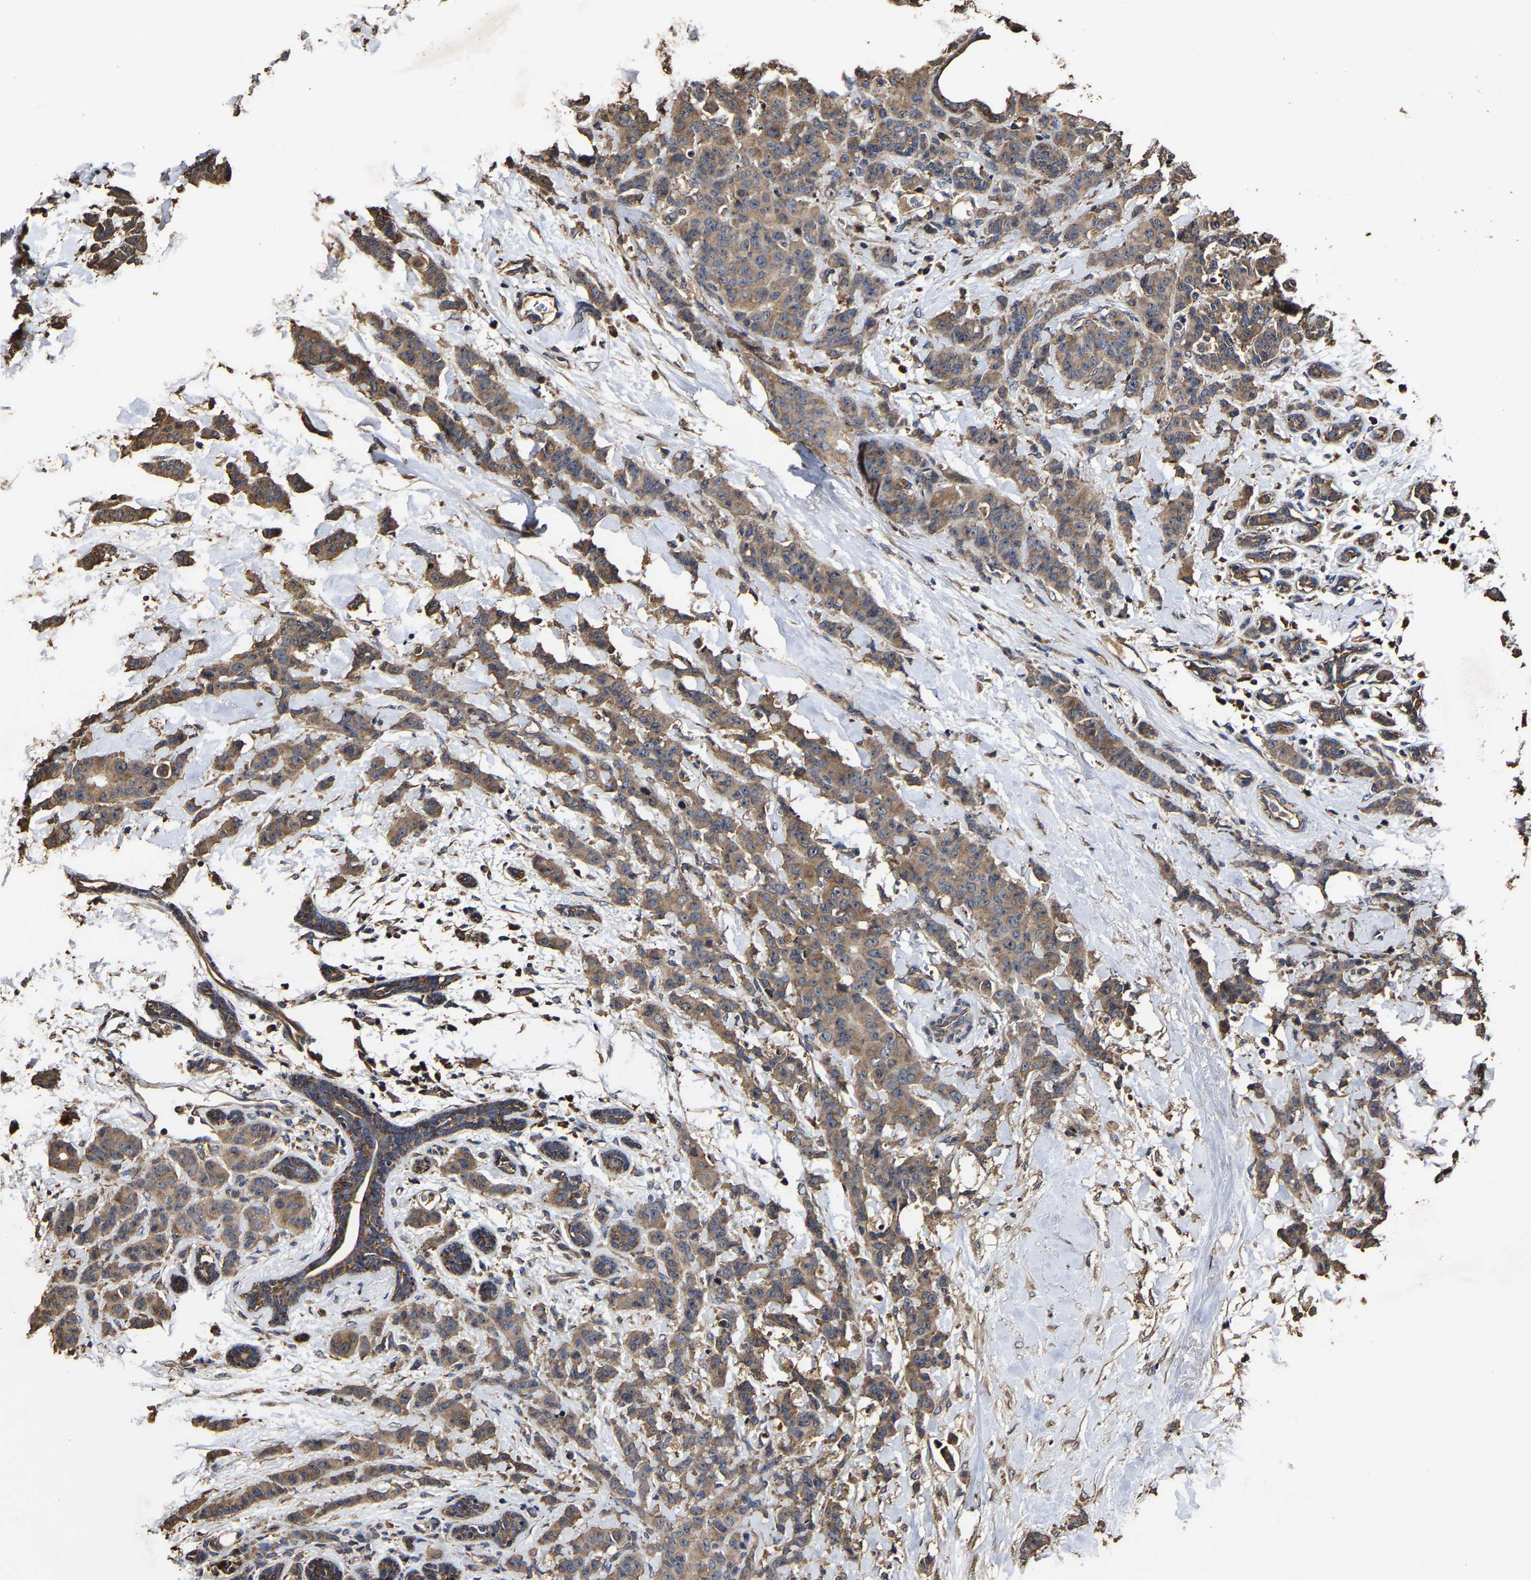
{"staining": {"intensity": "moderate", "quantity": ">75%", "location": "cytoplasmic/membranous"}, "tissue": "breast cancer", "cell_type": "Tumor cells", "image_type": "cancer", "snomed": [{"axis": "morphology", "description": "Normal tissue, NOS"}, {"axis": "morphology", "description": "Duct carcinoma"}, {"axis": "topography", "description": "Breast"}], "caption": "Protein staining by immunohistochemistry demonstrates moderate cytoplasmic/membranous expression in approximately >75% of tumor cells in intraductal carcinoma (breast).", "gene": "PPM1K", "patient": {"sex": "female", "age": 40}}